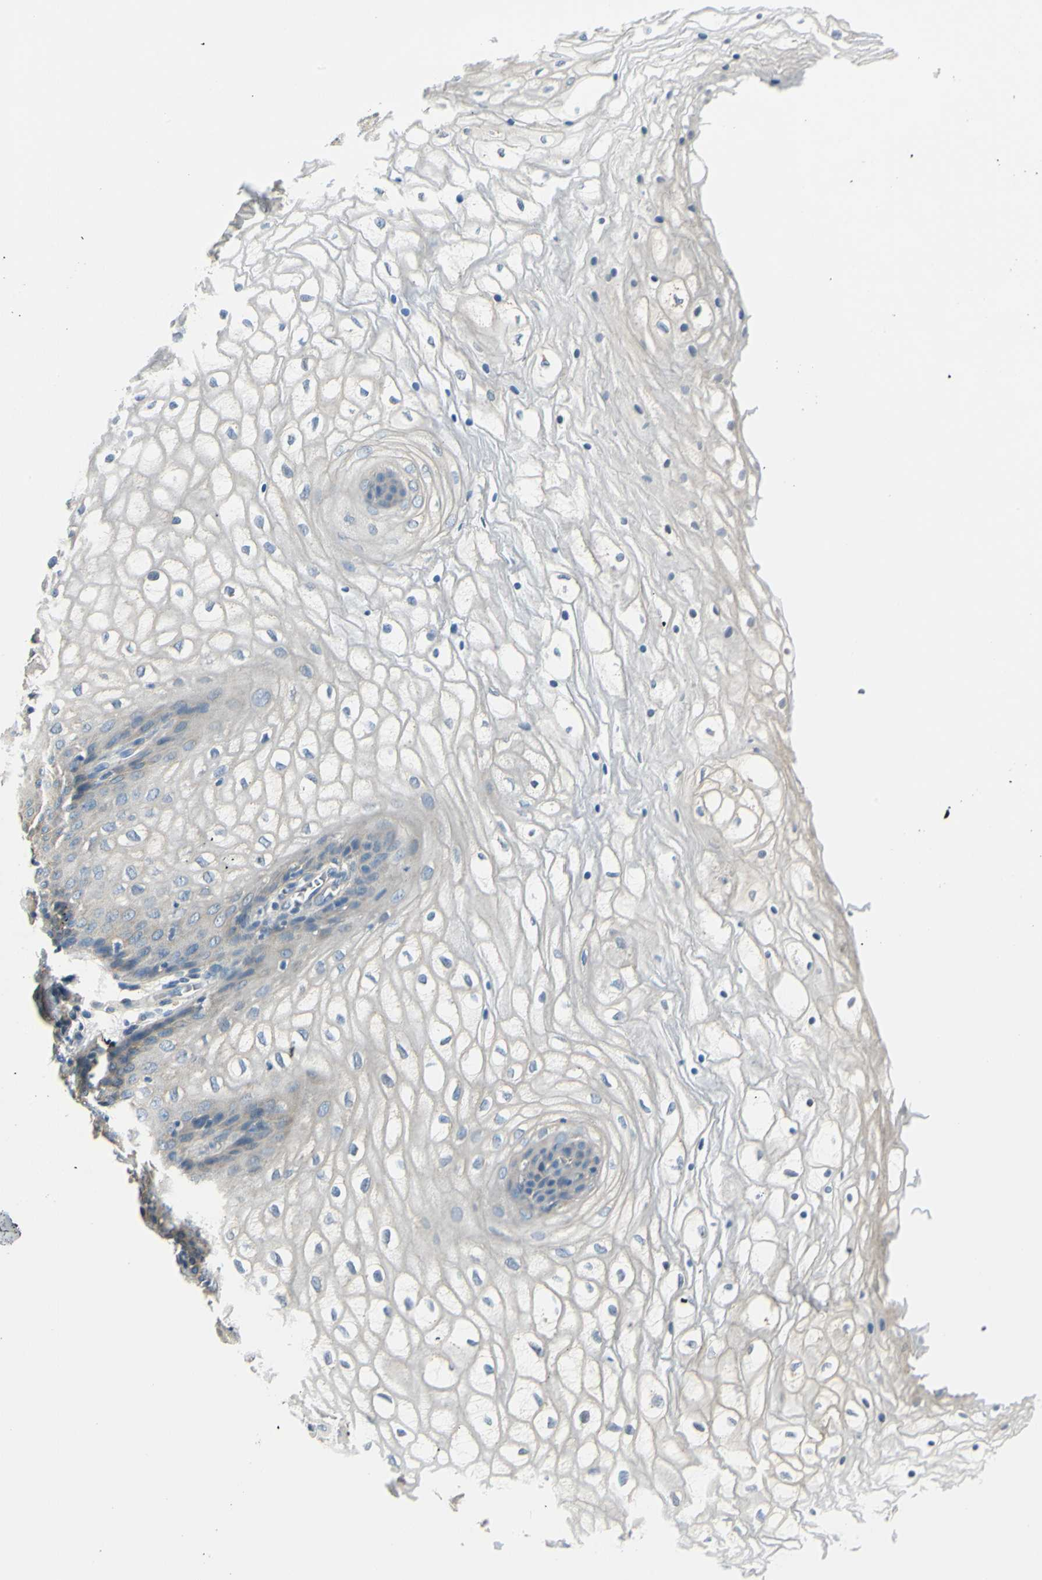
{"staining": {"intensity": "negative", "quantity": "none", "location": "none"}, "tissue": "vagina", "cell_type": "Squamous epithelial cells", "image_type": "normal", "snomed": [{"axis": "morphology", "description": "Normal tissue, NOS"}, {"axis": "topography", "description": "Vagina"}], "caption": "Immunohistochemistry micrograph of normal vagina: human vagina stained with DAB displays no significant protein expression in squamous epithelial cells. (Stains: DAB IHC with hematoxylin counter stain, Microscopy: brightfield microscopy at high magnification).", "gene": "LAMA3", "patient": {"sex": "female", "age": 34}}